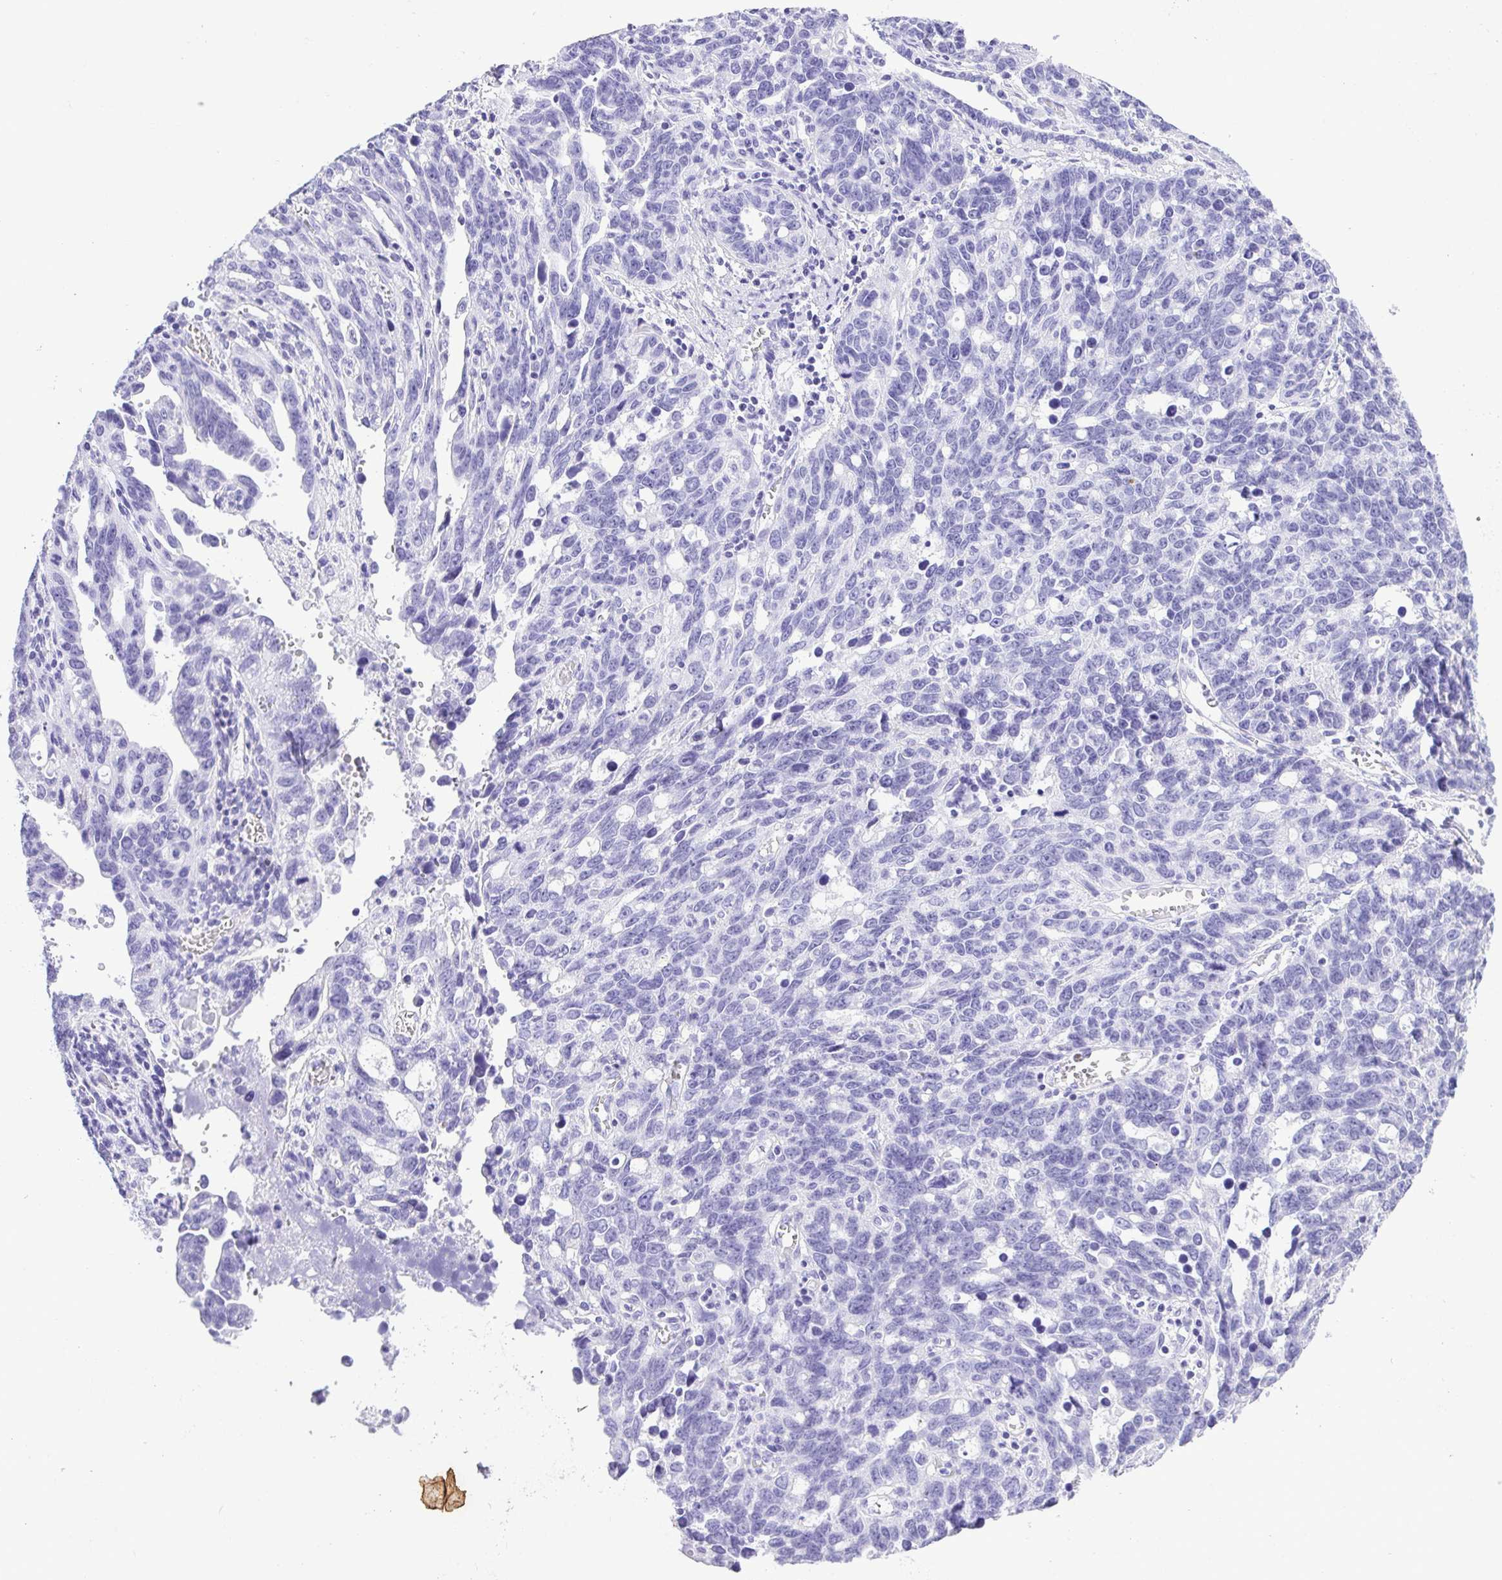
{"staining": {"intensity": "negative", "quantity": "none", "location": "none"}, "tissue": "ovarian cancer", "cell_type": "Tumor cells", "image_type": "cancer", "snomed": [{"axis": "morphology", "description": "Cystadenocarcinoma, serous, NOS"}, {"axis": "topography", "description": "Ovary"}], "caption": "This is a image of immunohistochemistry (IHC) staining of ovarian cancer, which shows no staining in tumor cells.", "gene": "CDSN", "patient": {"sex": "female", "age": 69}}